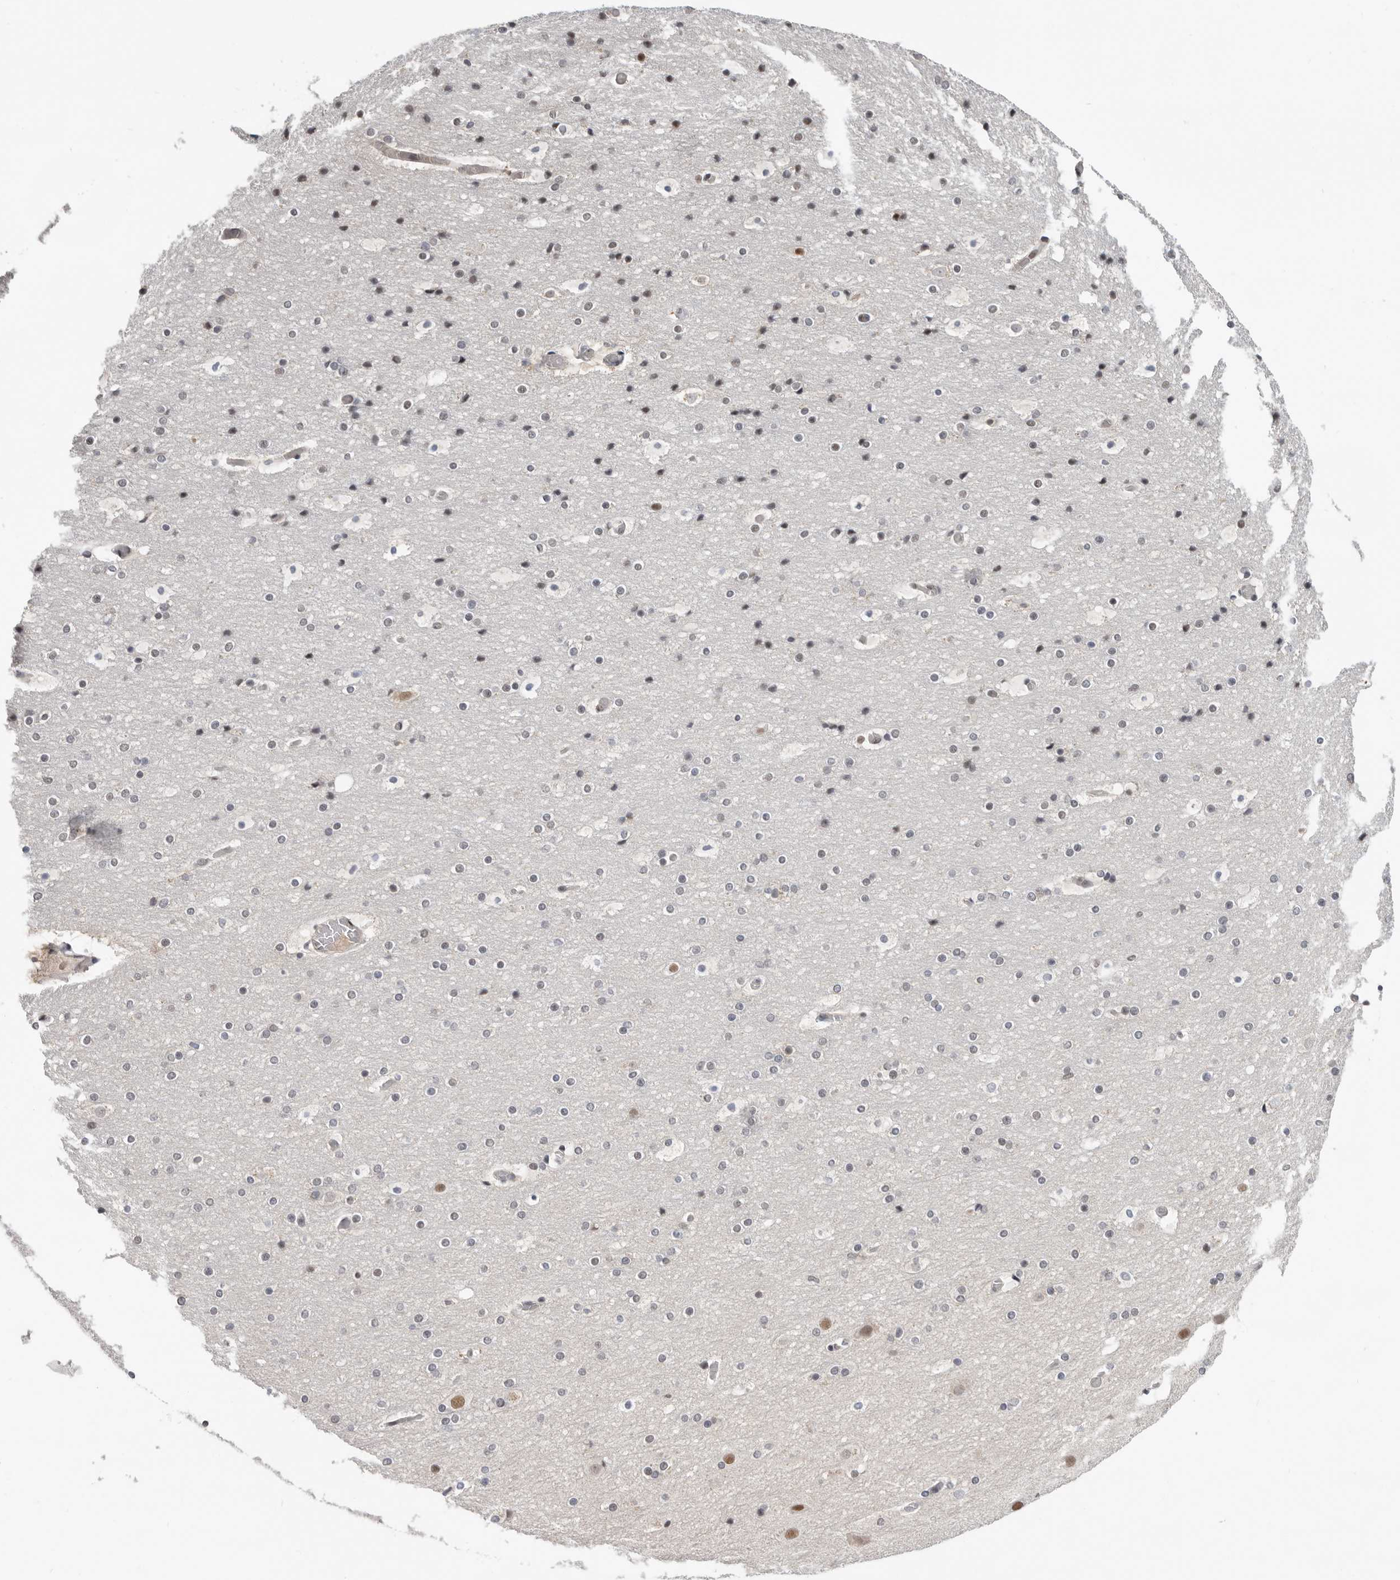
{"staining": {"intensity": "weak", "quantity": ">75%", "location": "nuclear"}, "tissue": "cerebral cortex", "cell_type": "Endothelial cells", "image_type": "normal", "snomed": [{"axis": "morphology", "description": "Normal tissue, NOS"}, {"axis": "topography", "description": "Cerebral cortex"}], "caption": "High-power microscopy captured an IHC photomicrograph of unremarkable cerebral cortex, revealing weak nuclear positivity in approximately >75% of endothelial cells.", "gene": "BRCA2", "patient": {"sex": "male", "age": 57}}